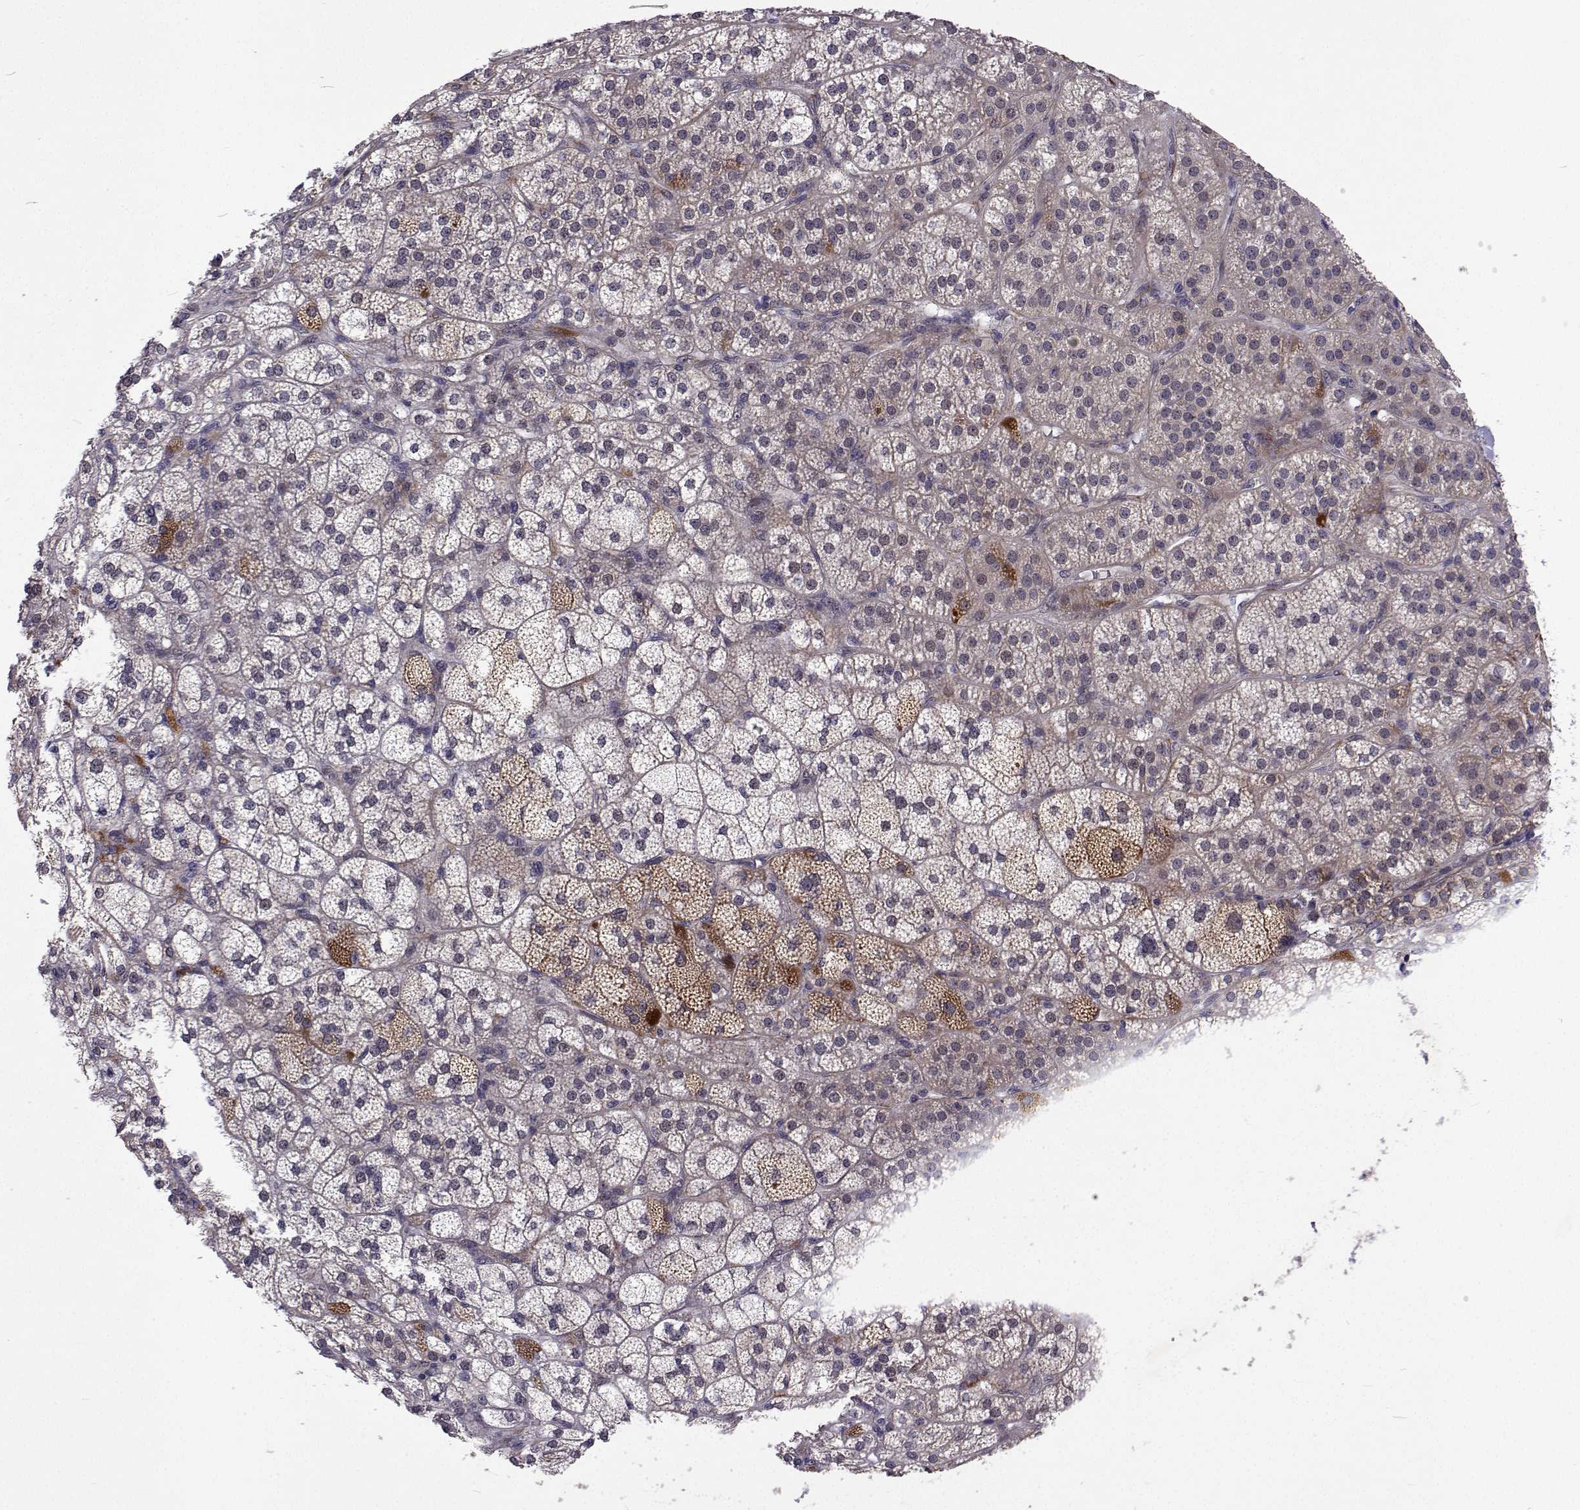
{"staining": {"intensity": "moderate", "quantity": "25%-75%", "location": "cytoplasmic/membranous"}, "tissue": "adrenal gland", "cell_type": "Glandular cells", "image_type": "normal", "snomed": [{"axis": "morphology", "description": "Normal tissue, NOS"}, {"axis": "topography", "description": "Adrenal gland"}], "caption": "Protein staining of unremarkable adrenal gland displays moderate cytoplasmic/membranous positivity in approximately 25%-75% of glandular cells. (Brightfield microscopy of DAB IHC at high magnification).", "gene": "DHTKD1", "patient": {"sex": "female", "age": 60}}